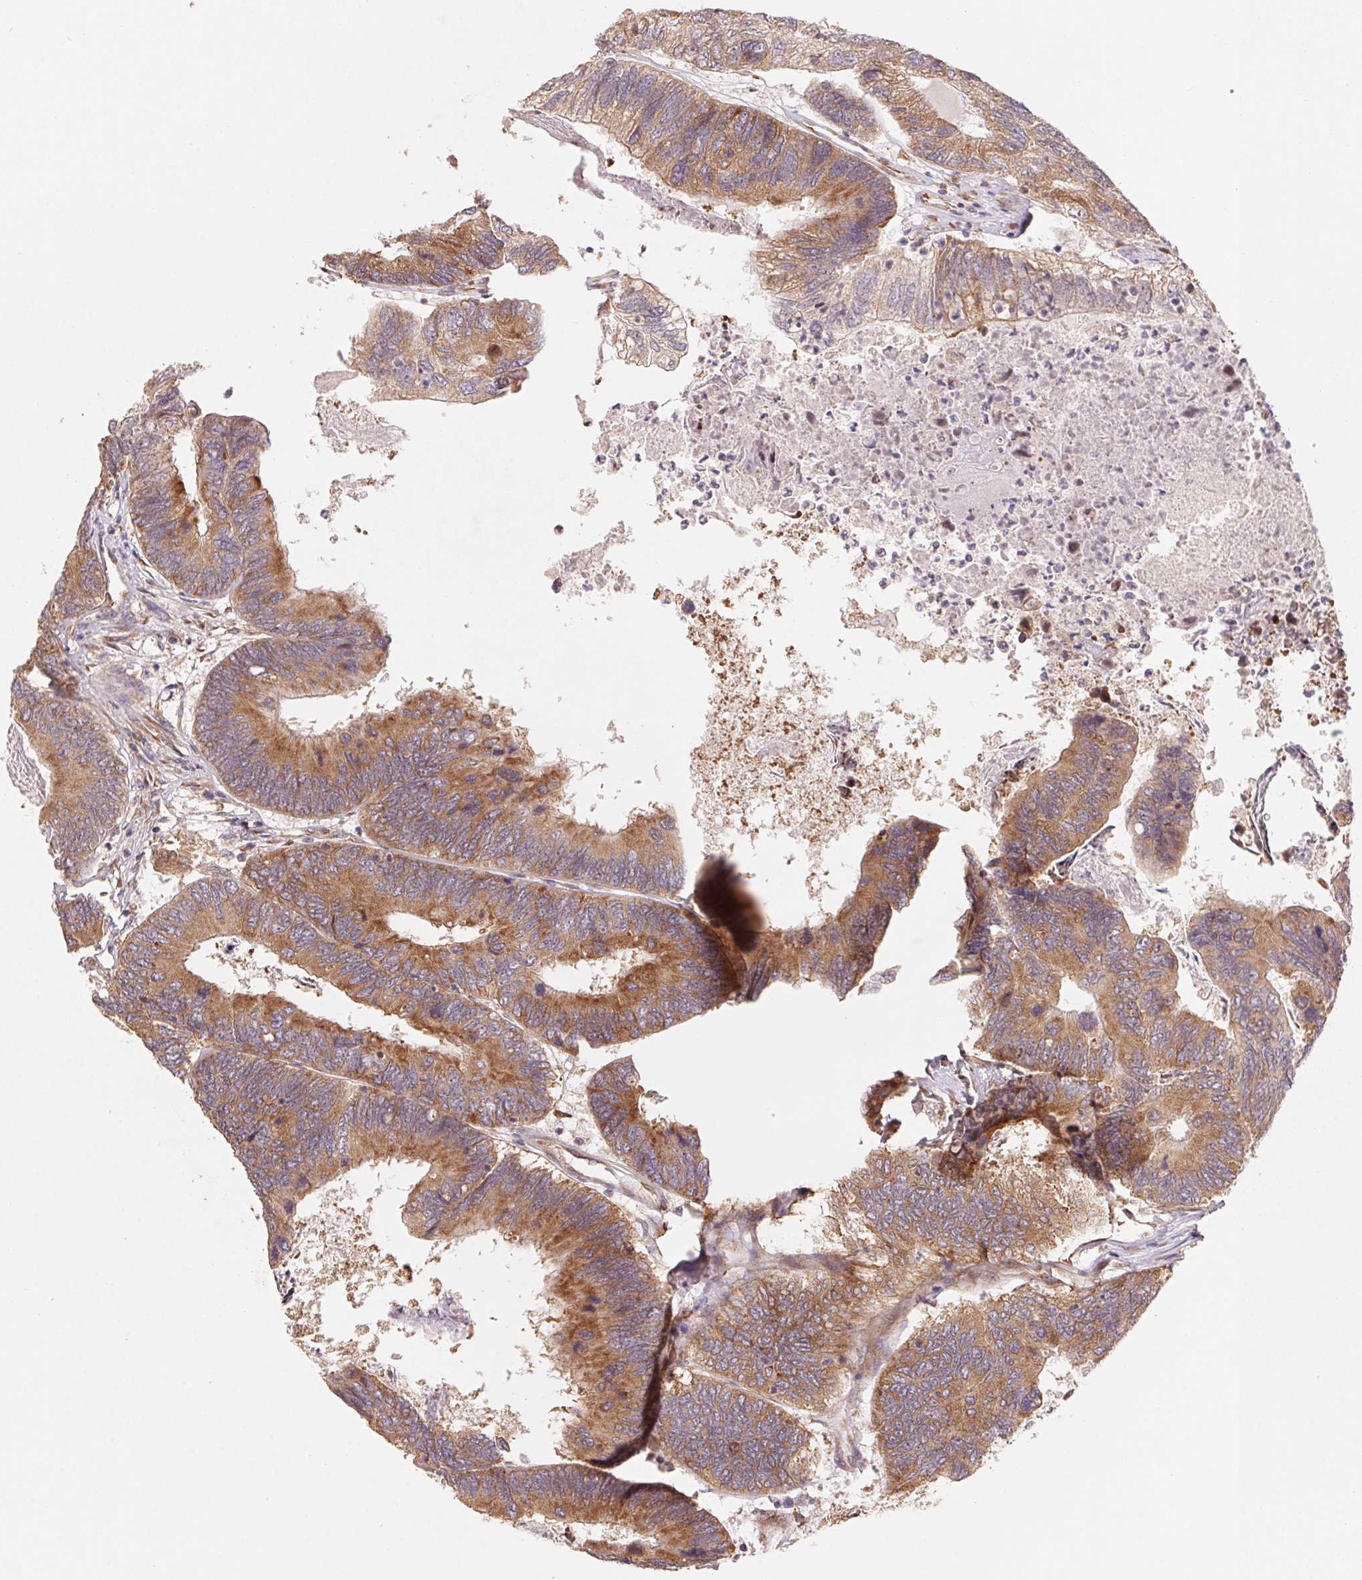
{"staining": {"intensity": "moderate", "quantity": ">75%", "location": "cytoplasmic/membranous"}, "tissue": "colorectal cancer", "cell_type": "Tumor cells", "image_type": "cancer", "snomed": [{"axis": "morphology", "description": "Adenocarcinoma, NOS"}, {"axis": "topography", "description": "Colon"}], "caption": "This micrograph demonstrates IHC staining of colorectal adenocarcinoma, with medium moderate cytoplasmic/membranous staining in about >75% of tumor cells.", "gene": "RPL27A", "patient": {"sex": "female", "age": 67}}